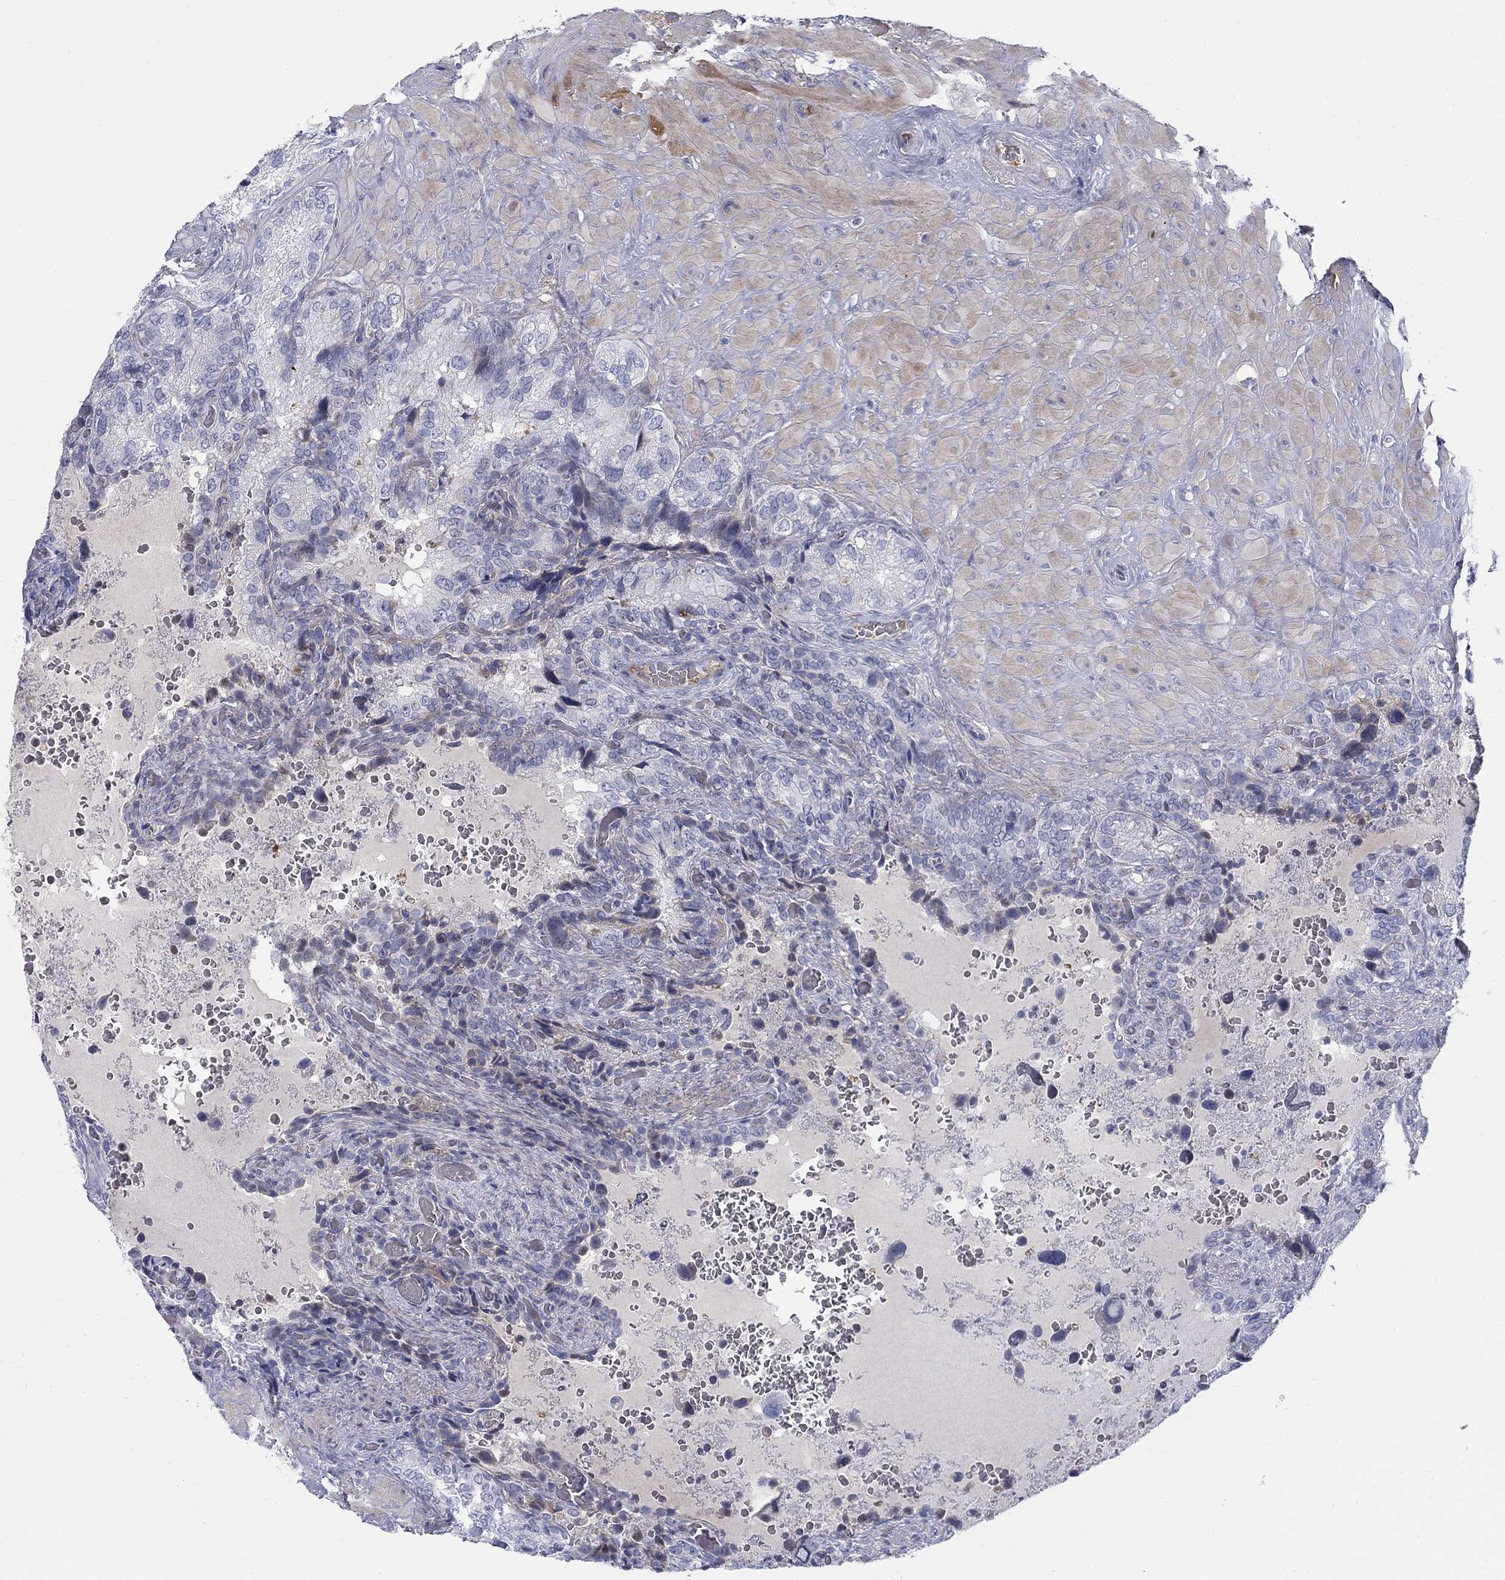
{"staining": {"intensity": "negative", "quantity": "none", "location": "none"}, "tissue": "prostate cancer", "cell_type": "Tumor cells", "image_type": "cancer", "snomed": [{"axis": "morphology", "description": "Adenocarcinoma, NOS"}, {"axis": "topography", "description": "Prostate and seminal vesicle, NOS"}], "caption": "The histopathology image demonstrates no staining of tumor cells in adenocarcinoma (prostate).", "gene": "HEATR4", "patient": {"sex": "male", "age": 62}}